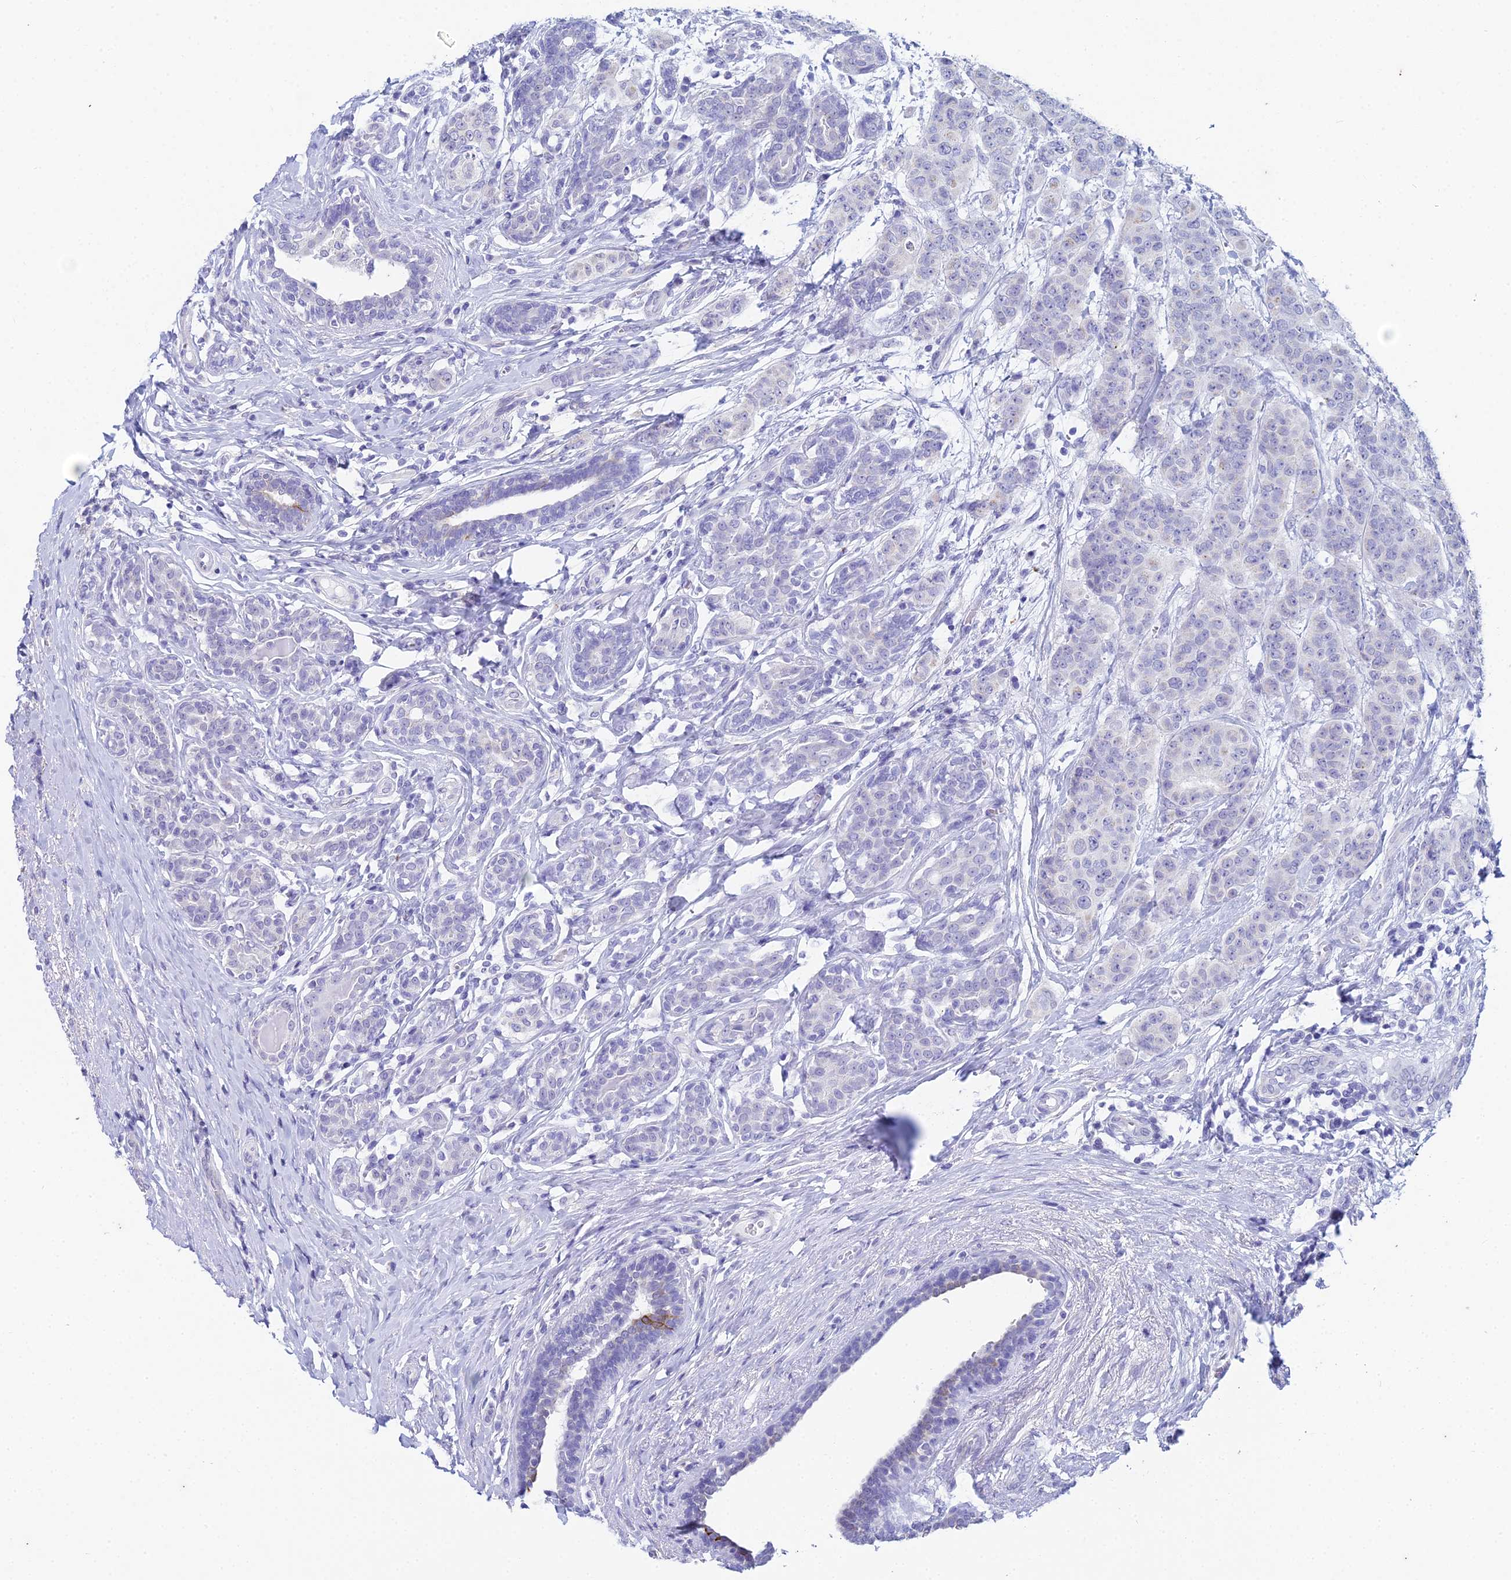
{"staining": {"intensity": "negative", "quantity": "none", "location": "none"}, "tissue": "breast cancer", "cell_type": "Tumor cells", "image_type": "cancer", "snomed": [{"axis": "morphology", "description": "Duct carcinoma"}, {"axis": "topography", "description": "Breast"}], "caption": "A histopathology image of human breast cancer is negative for staining in tumor cells.", "gene": "EEF2KMT", "patient": {"sex": "female", "age": 40}}